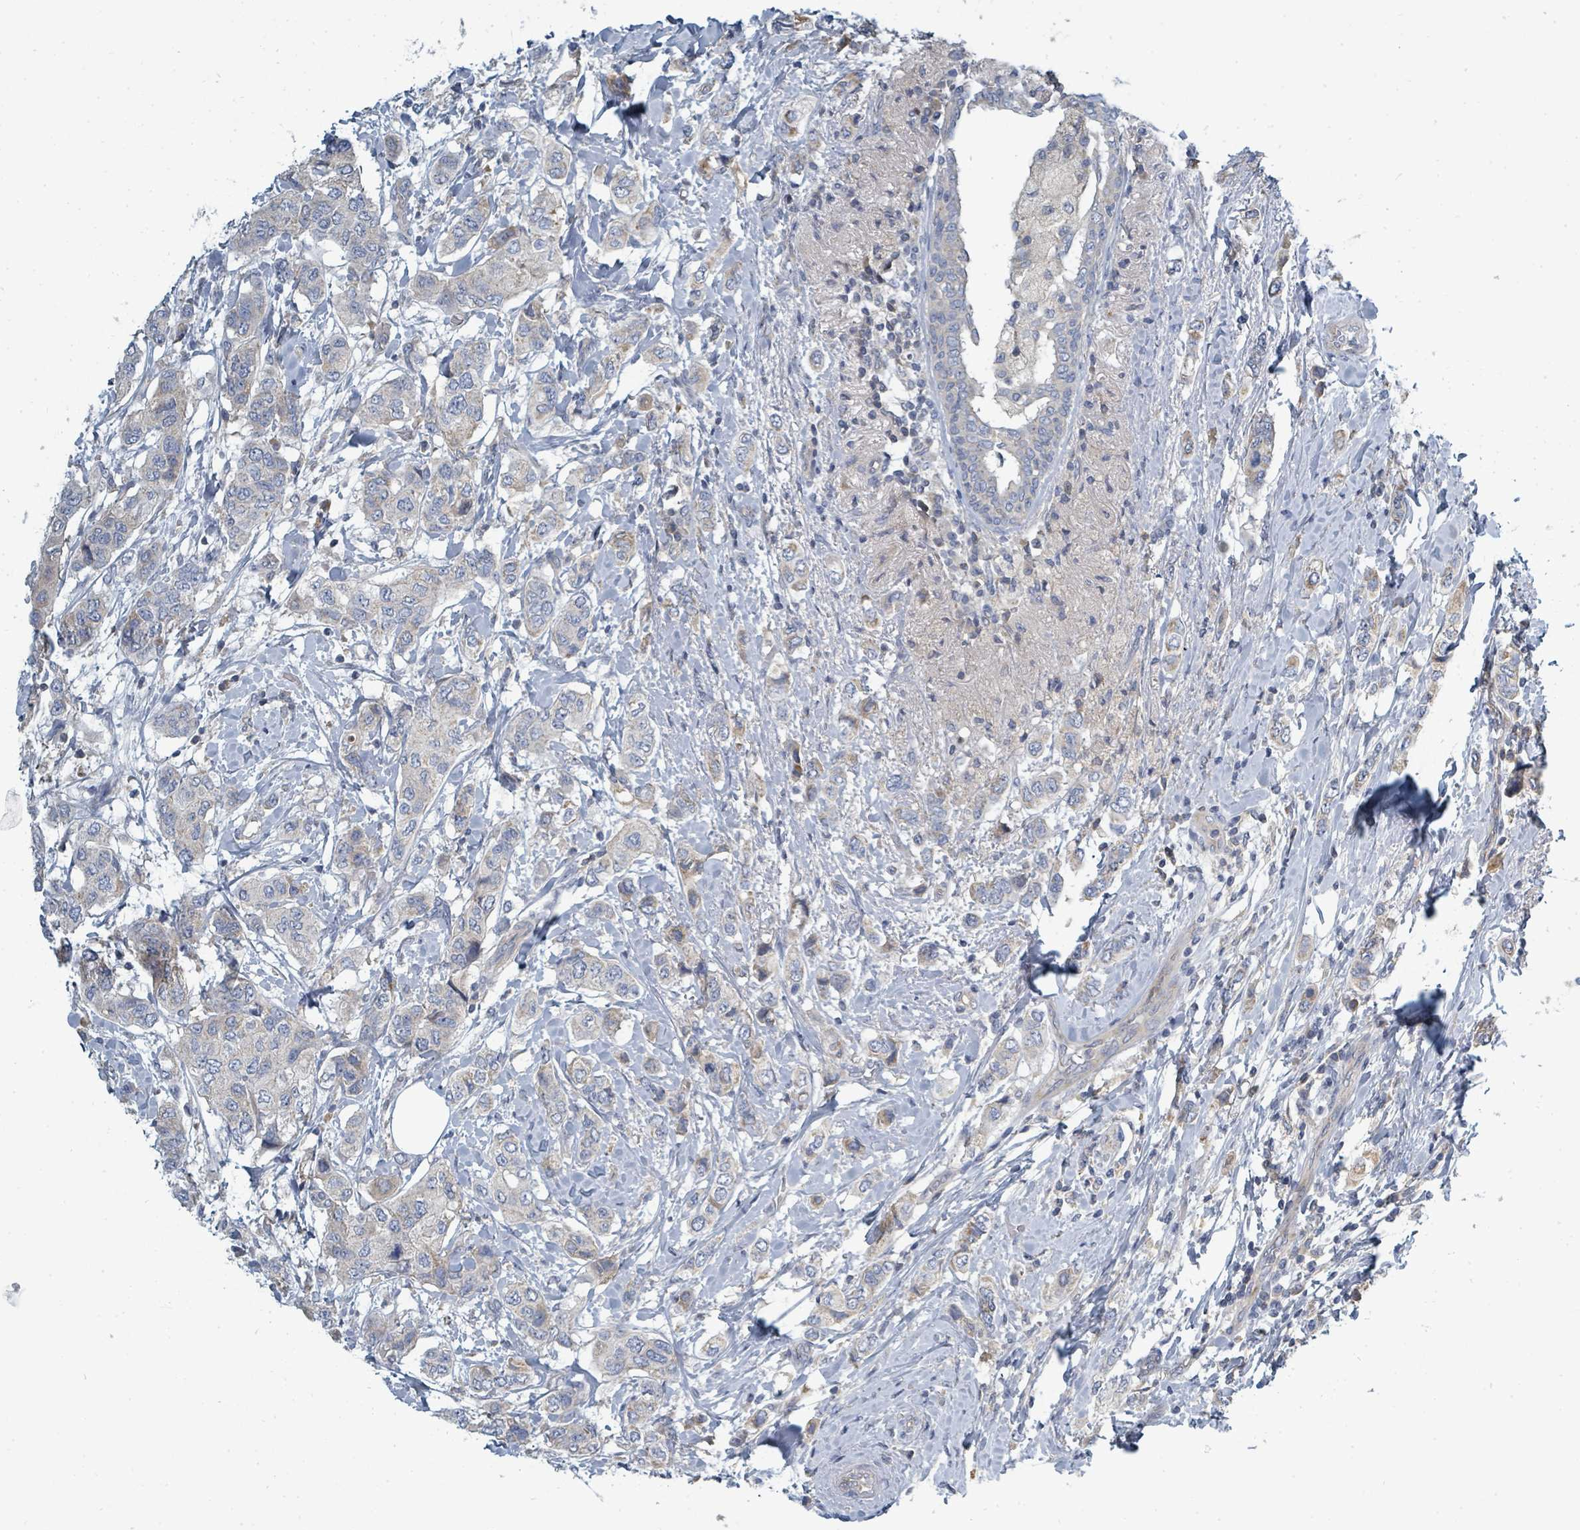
{"staining": {"intensity": "negative", "quantity": "none", "location": "none"}, "tissue": "breast cancer", "cell_type": "Tumor cells", "image_type": "cancer", "snomed": [{"axis": "morphology", "description": "Lobular carcinoma"}, {"axis": "topography", "description": "Breast"}], "caption": "DAB (3,3'-diaminobenzidine) immunohistochemical staining of breast cancer displays no significant expression in tumor cells. (Stains: DAB (3,3'-diaminobenzidine) immunohistochemistry with hematoxylin counter stain, Microscopy: brightfield microscopy at high magnification).", "gene": "SLC25A23", "patient": {"sex": "female", "age": 51}}